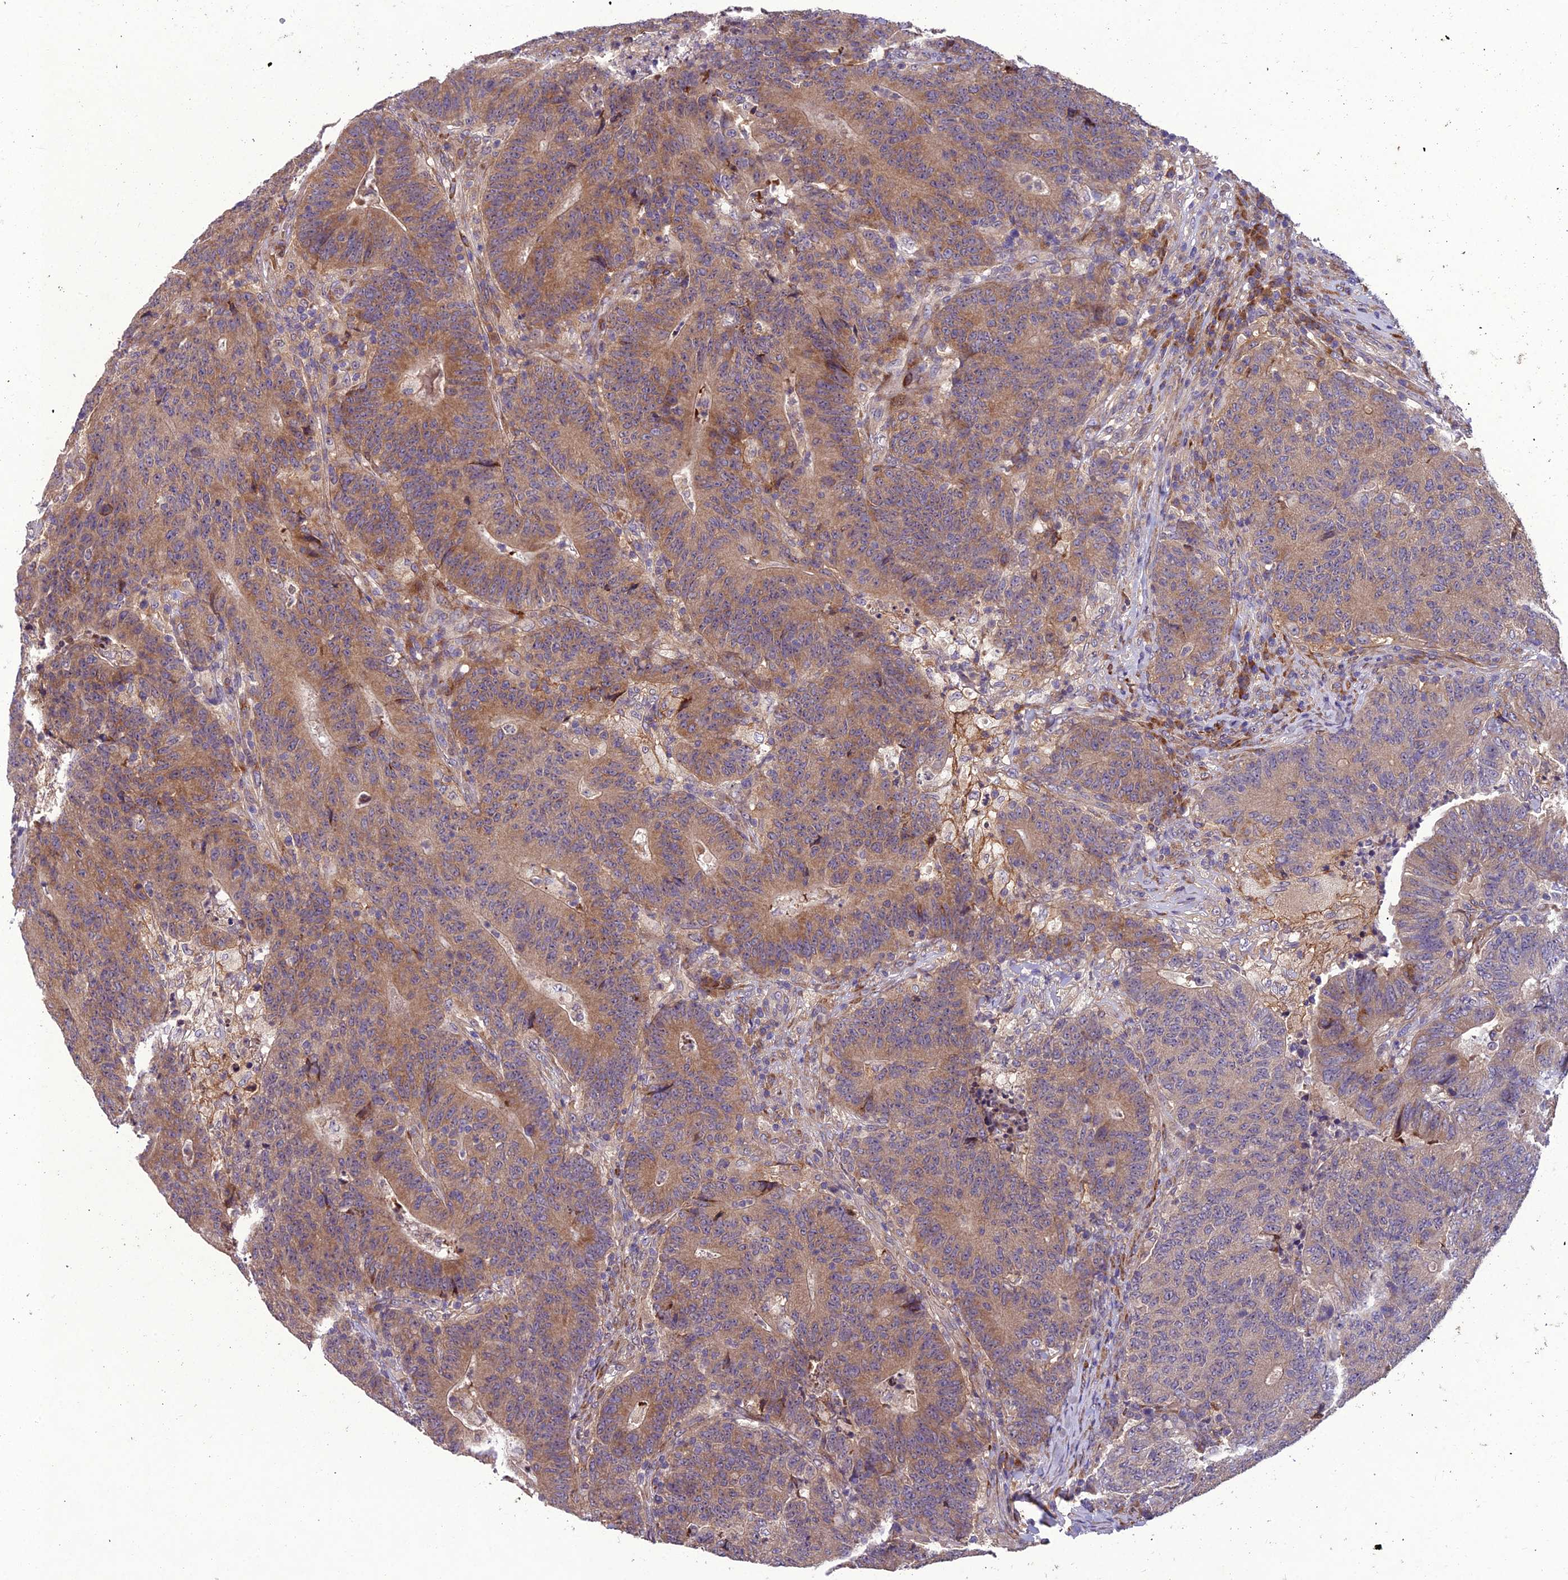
{"staining": {"intensity": "moderate", "quantity": ">75%", "location": "cytoplasmic/membranous"}, "tissue": "colorectal cancer", "cell_type": "Tumor cells", "image_type": "cancer", "snomed": [{"axis": "morphology", "description": "Adenocarcinoma, NOS"}, {"axis": "topography", "description": "Colon"}], "caption": "IHC of human colorectal cancer exhibits medium levels of moderate cytoplasmic/membranous expression in approximately >75% of tumor cells.", "gene": "CENPL", "patient": {"sex": "female", "age": 75}}